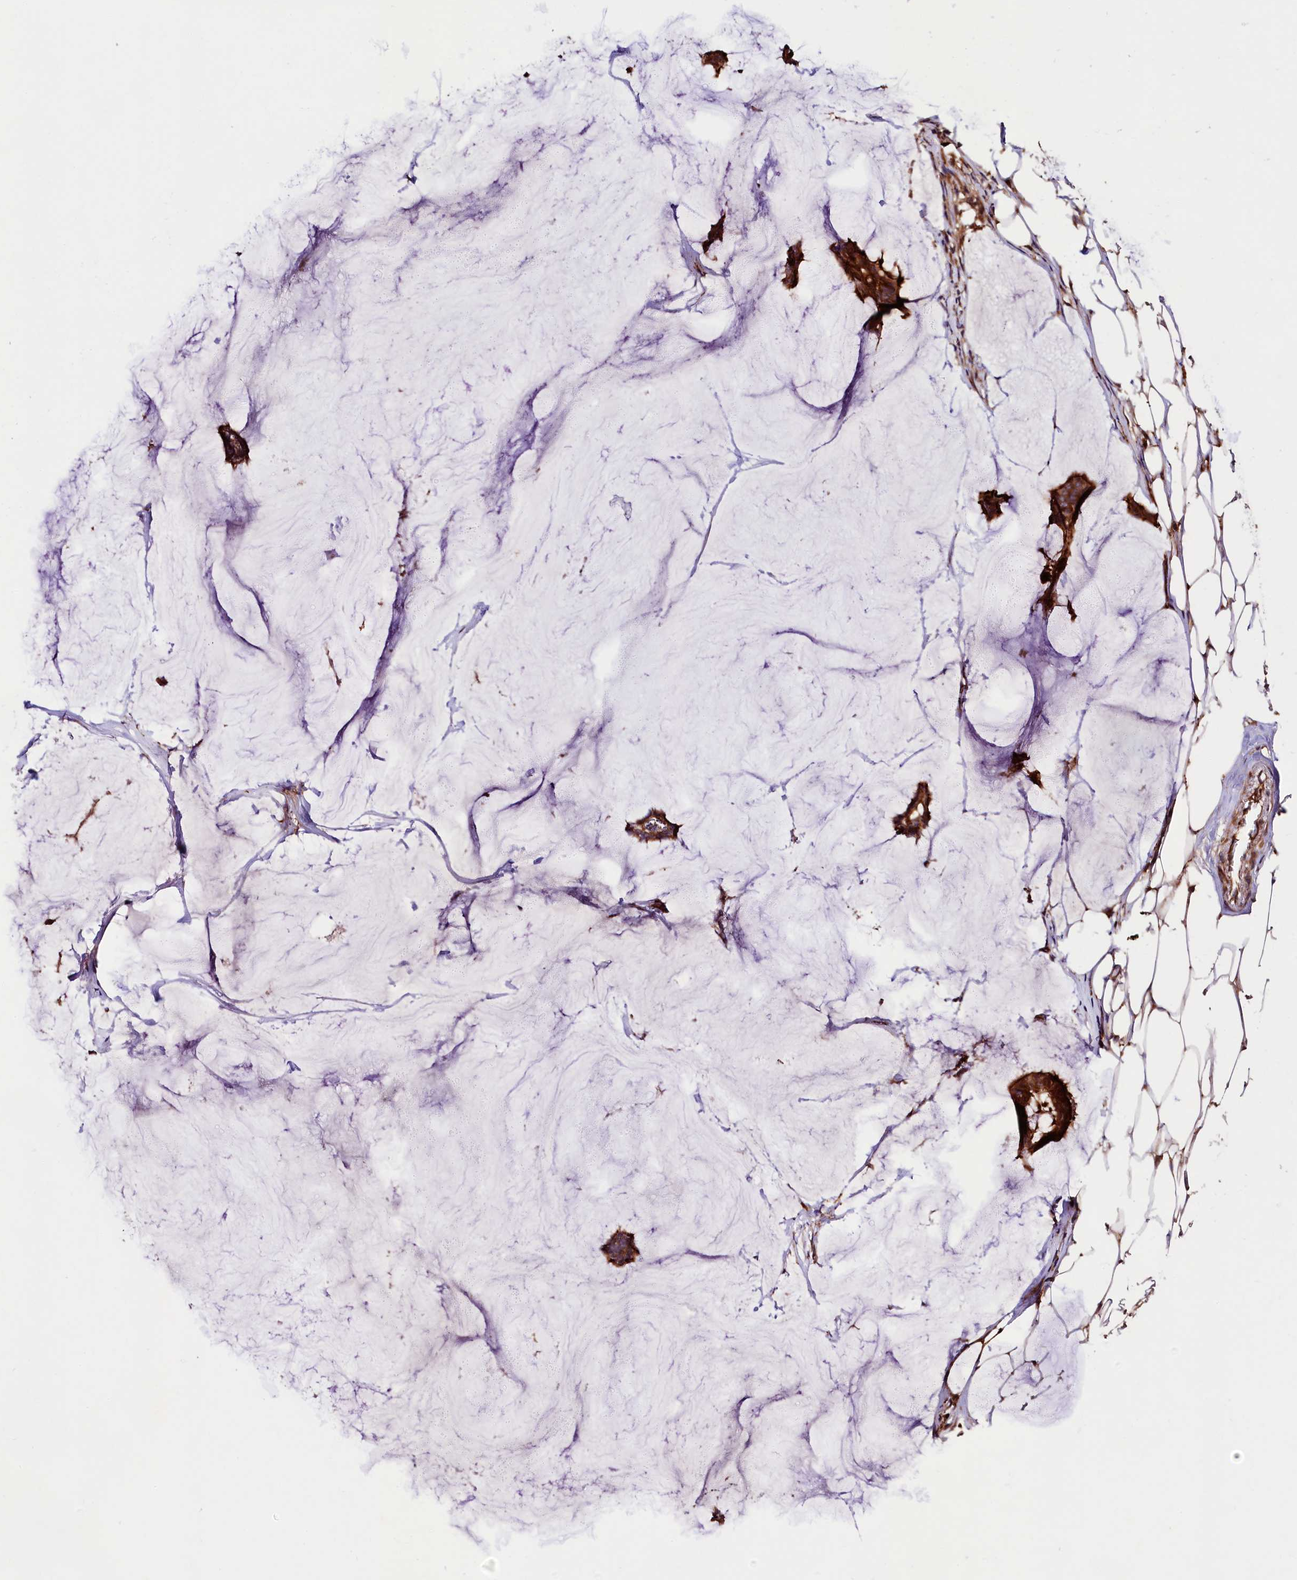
{"staining": {"intensity": "strong", "quantity": ">75%", "location": "cytoplasmic/membranous"}, "tissue": "breast cancer", "cell_type": "Tumor cells", "image_type": "cancer", "snomed": [{"axis": "morphology", "description": "Duct carcinoma"}, {"axis": "topography", "description": "Breast"}], "caption": "A brown stain labels strong cytoplasmic/membranous positivity of a protein in intraductal carcinoma (breast) tumor cells.", "gene": "VPS35", "patient": {"sex": "female", "age": 93}}